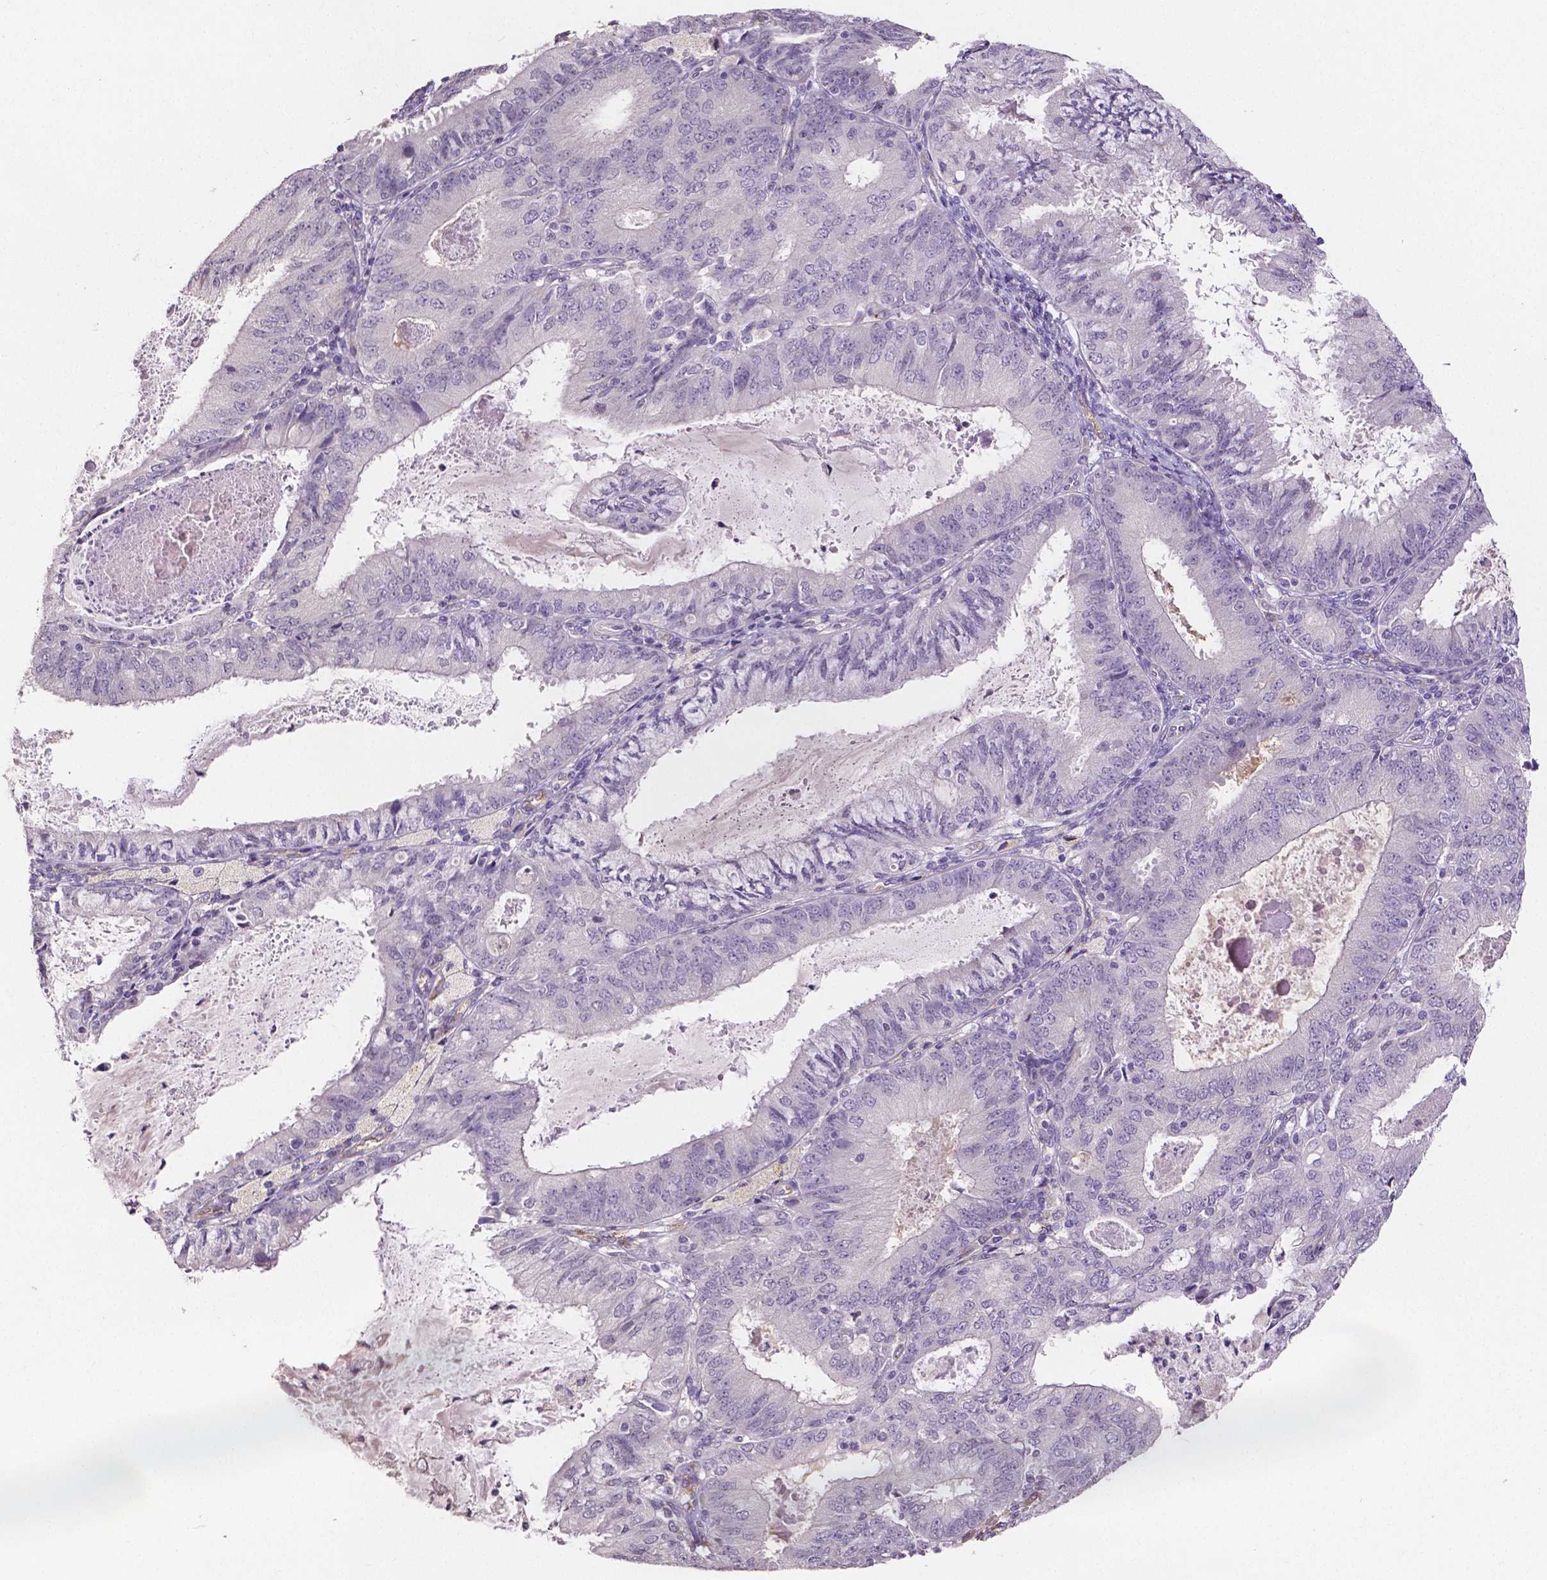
{"staining": {"intensity": "negative", "quantity": "none", "location": "none"}, "tissue": "endometrial cancer", "cell_type": "Tumor cells", "image_type": "cancer", "snomed": [{"axis": "morphology", "description": "Adenocarcinoma, NOS"}, {"axis": "topography", "description": "Endometrium"}], "caption": "IHC micrograph of neoplastic tissue: adenocarcinoma (endometrial) stained with DAB (3,3'-diaminobenzidine) reveals no significant protein staining in tumor cells. The staining is performed using DAB brown chromogen with nuclei counter-stained in using hematoxylin.", "gene": "ELAVL2", "patient": {"sex": "female", "age": 57}}